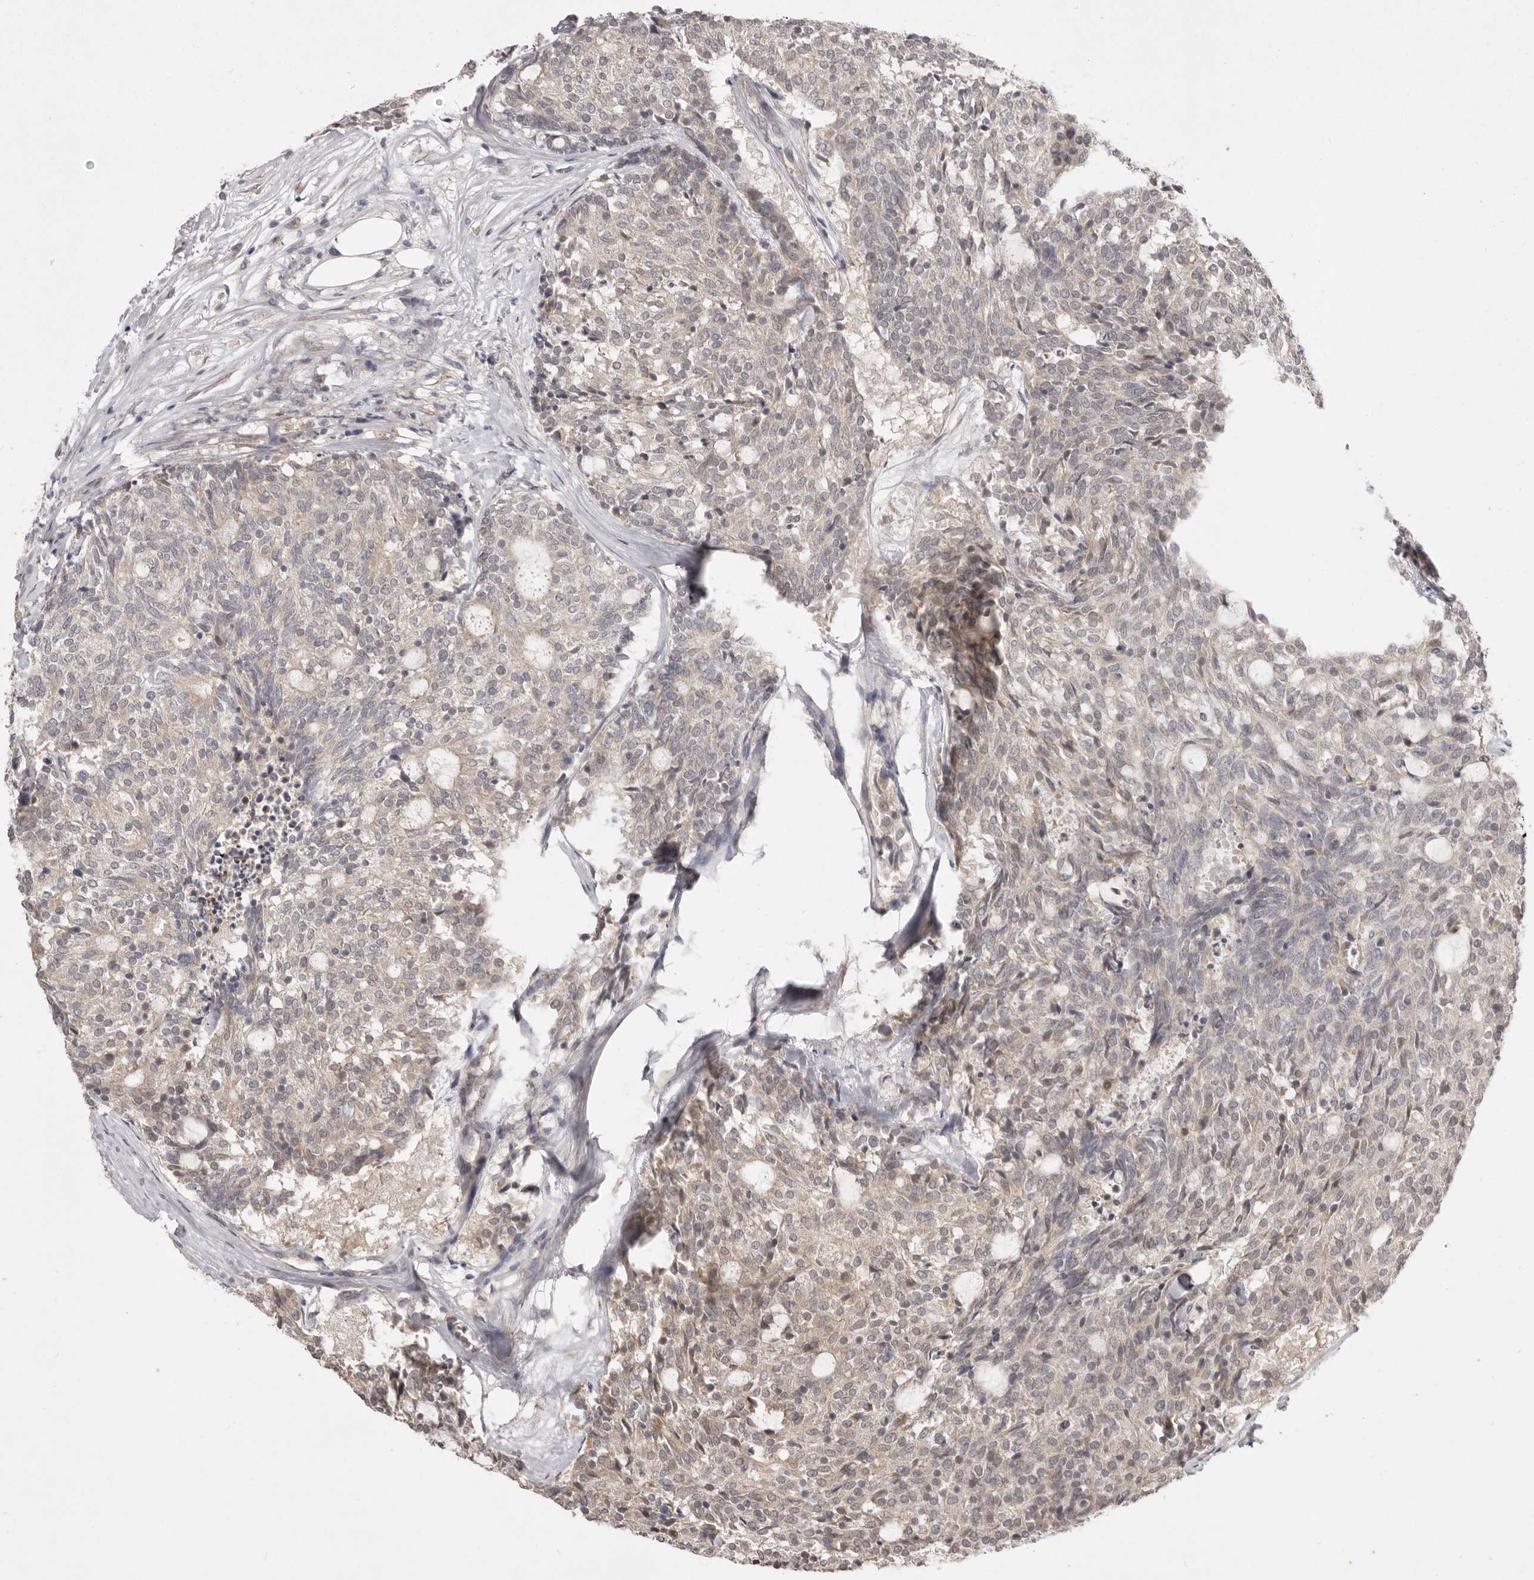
{"staining": {"intensity": "weak", "quantity": "<25%", "location": "cytoplasmic/membranous"}, "tissue": "carcinoid", "cell_type": "Tumor cells", "image_type": "cancer", "snomed": [{"axis": "morphology", "description": "Carcinoid, malignant, NOS"}, {"axis": "topography", "description": "Pancreas"}], "caption": "Immunohistochemistry of human carcinoid demonstrates no staining in tumor cells. Brightfield microscopy of immunohistochemistry (IHC) stained with DAB (brown) and hematoxylin (blue), captured at high magnification.", "gene": "NSUN4", "patient": {"sex": "female", "age": 54}}